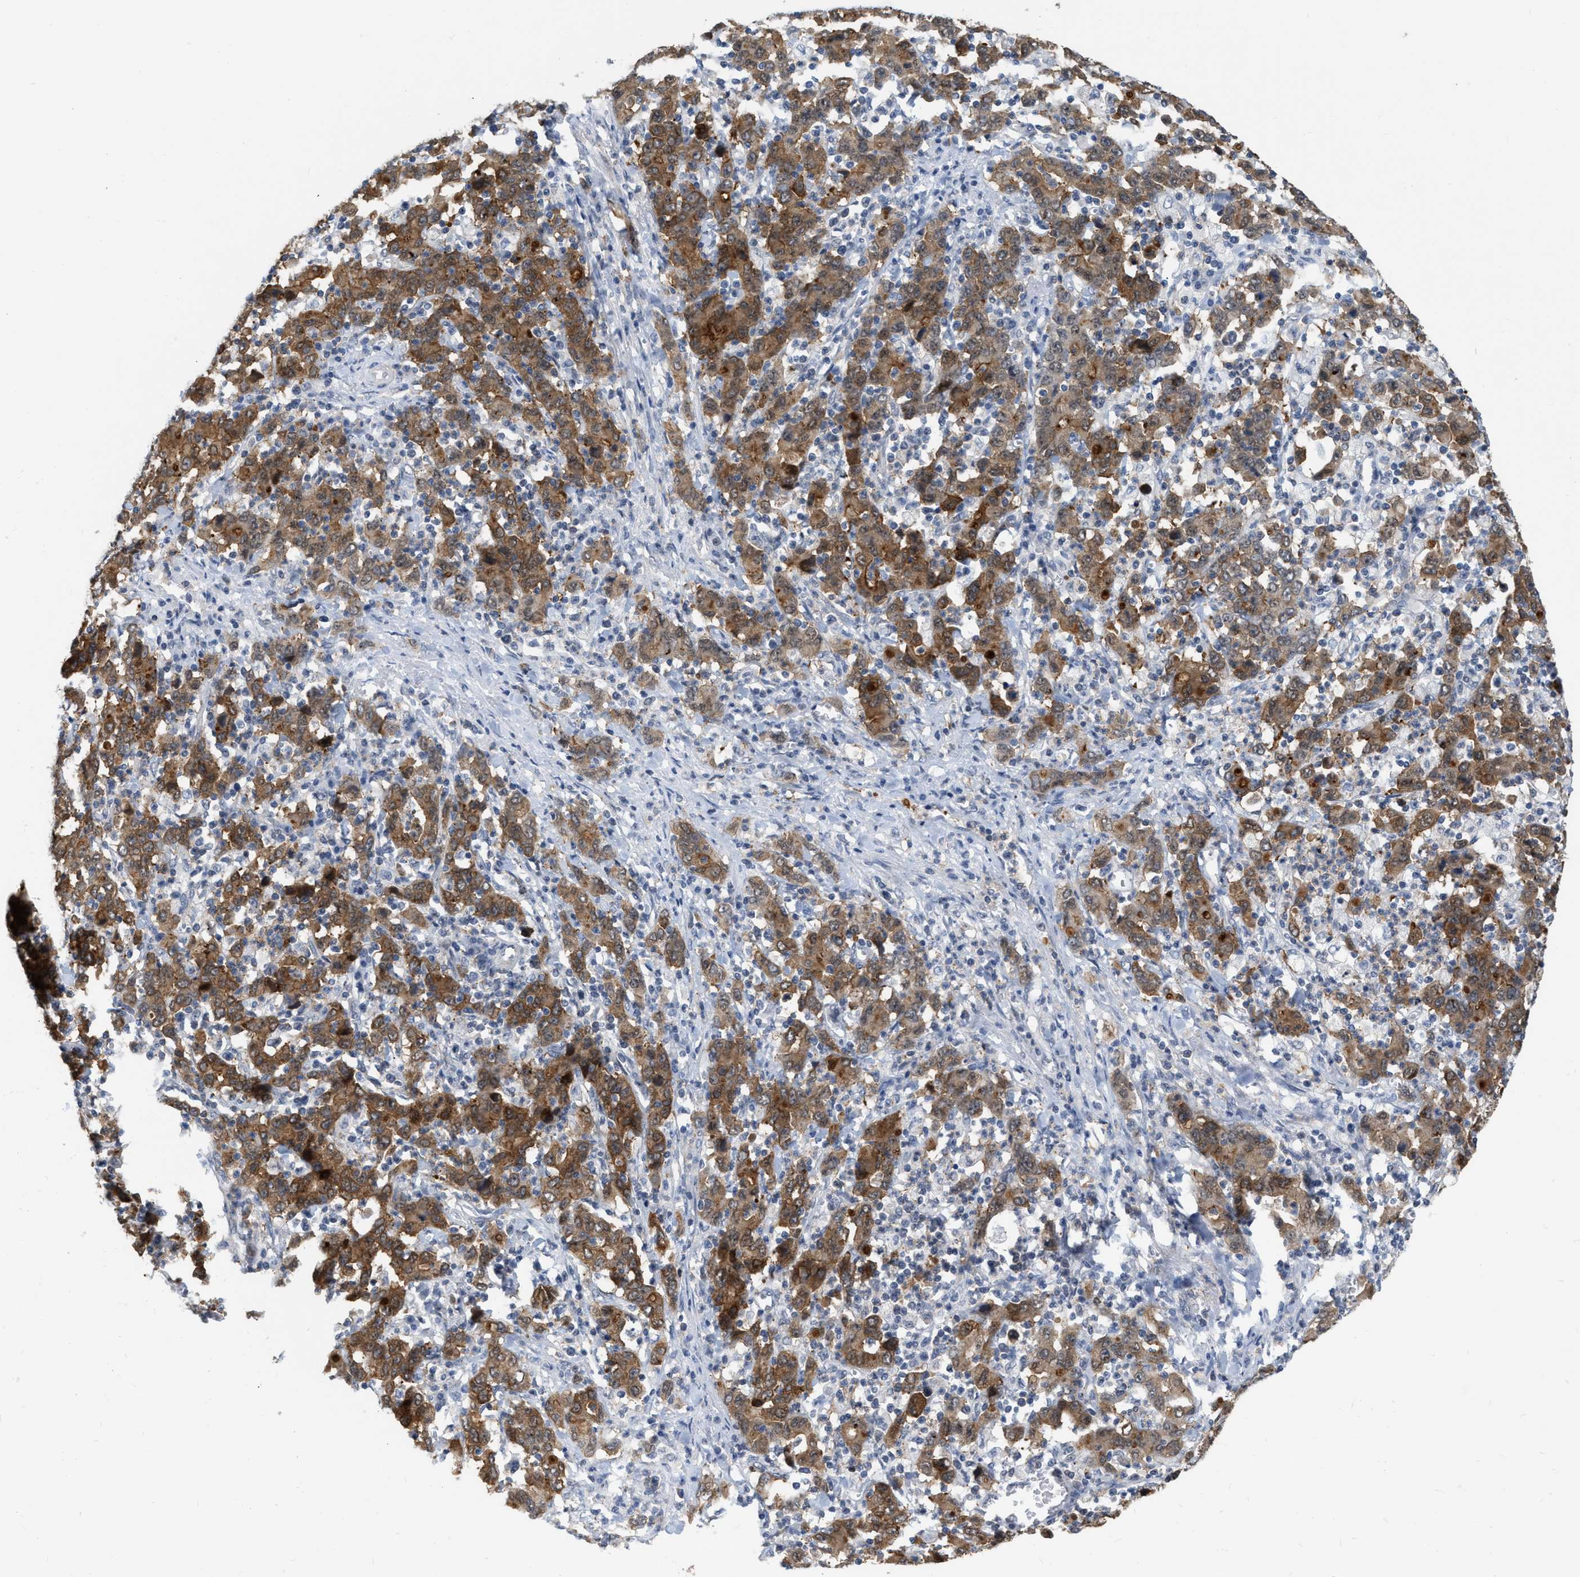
{"staining": {"intensity": "moderate", "quantity": ">75%", "location": "cytoplasmic/membranous"}, "tissue": "stomach cancer", "cell_type": "Tumor cells", "image_type": "cancer", "snomed": [{"axis": "morphology", "description": "Adenocarcinoma, NOS"}, {"axis": "topography", "description": "Stomach, upper"}], "caption": "Protein staining of adenocarcinoma (stomach) tissue demonstrates moderate cytoplasmic/membranous positivity in about >75% of tumor cells.", "gene": "BAIAP2L1", "patient": {"sex": "male", "age": 69}}